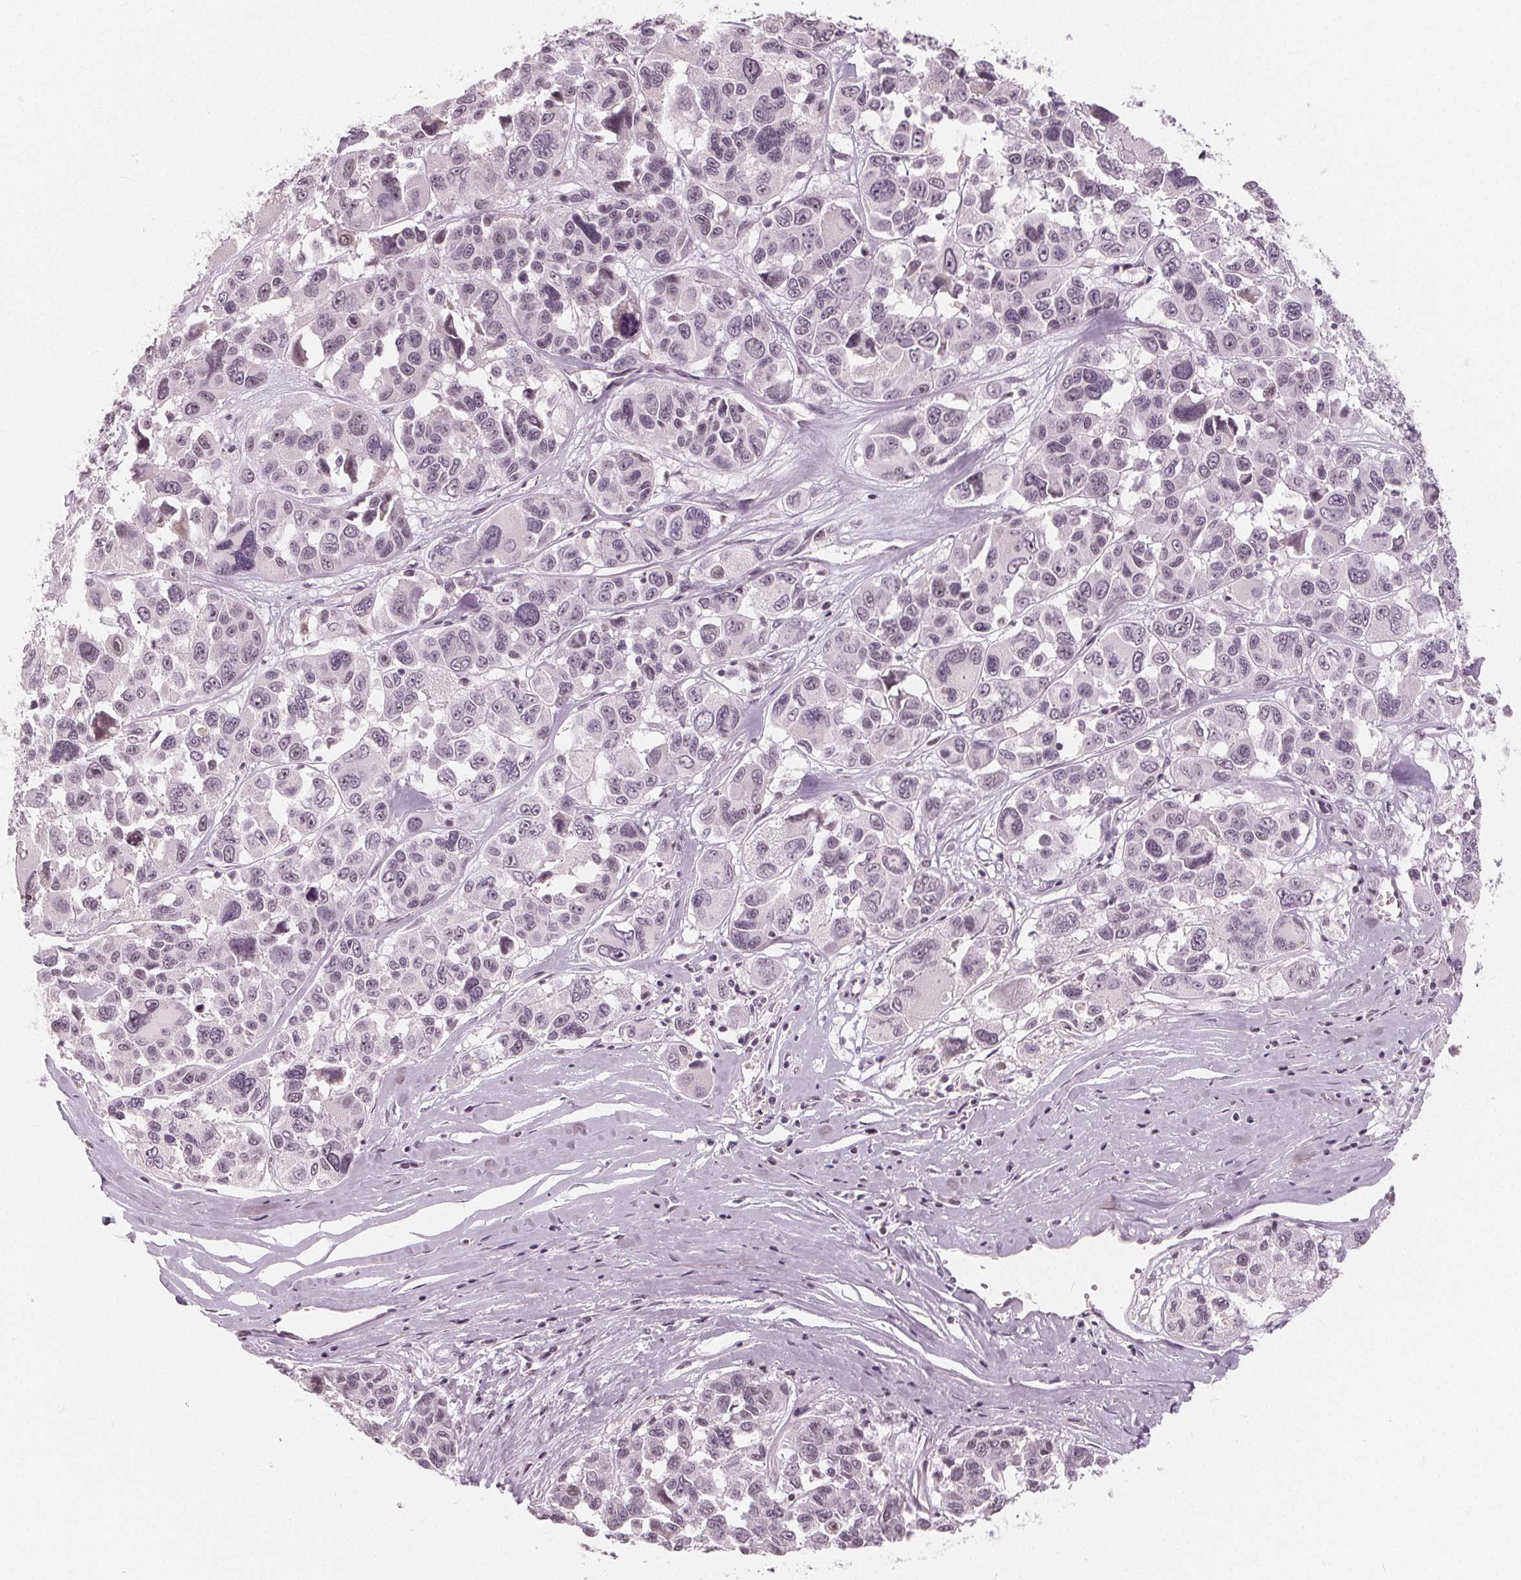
{"staining": {"intensity": "negative", "quantity": "none", "location": "none"}, "tissue": "melanoma", "cell_type": "Tumor cells", "image_type": "cancer", "snomed": [{"axis": "morphology", "description": "Malignant melanoma, NOS"}, {"axis": "topography", "description": "Skin"}], "caption": "DAB (3,3'-diaminobenzidine) immunohistochemical staining of melanoma shows no significant positivity in tumor cells. The staining is performed using DAB brown chromogen with nuclei counter-stained in using hematoxylin.", "gene": "NUP210L", "patient": {"sex": "female", "age": 66}}